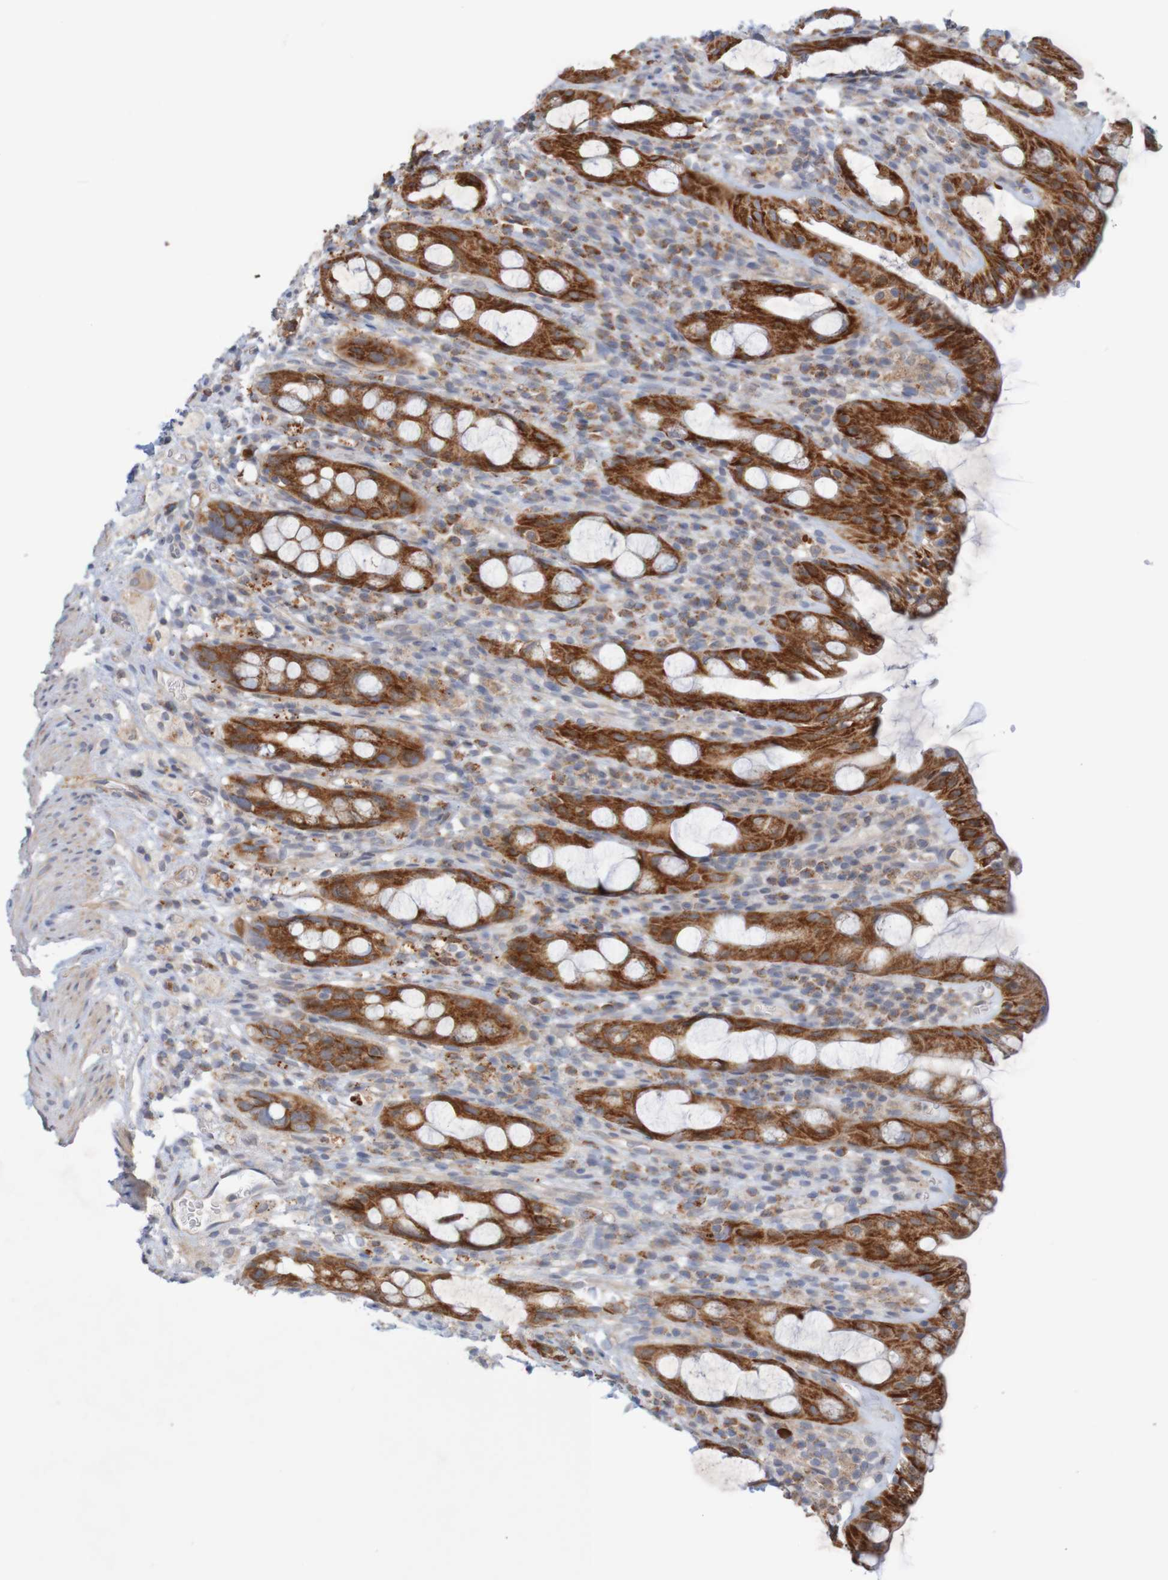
{"staining": {"intensity": "strong", "quantity": ">75%", "location": "cytoplasmic/membranous"}, "tissue": "rectum", "cell_type": "Glandular cells", "image_type": "normal", "snomed": [{"axis": "morphology", "description": "Normal tissue, NOS"}, {"axis": "topography", "description": "Rectum"}], "caption": "This photomicrograph reveals IHC staining of benign human rectum, with high strong cytoplasmic/membranous positivity in about >75% of glandular cells.", "gene": "NAV2", "patient": {"sex": "male", "age": 44}}